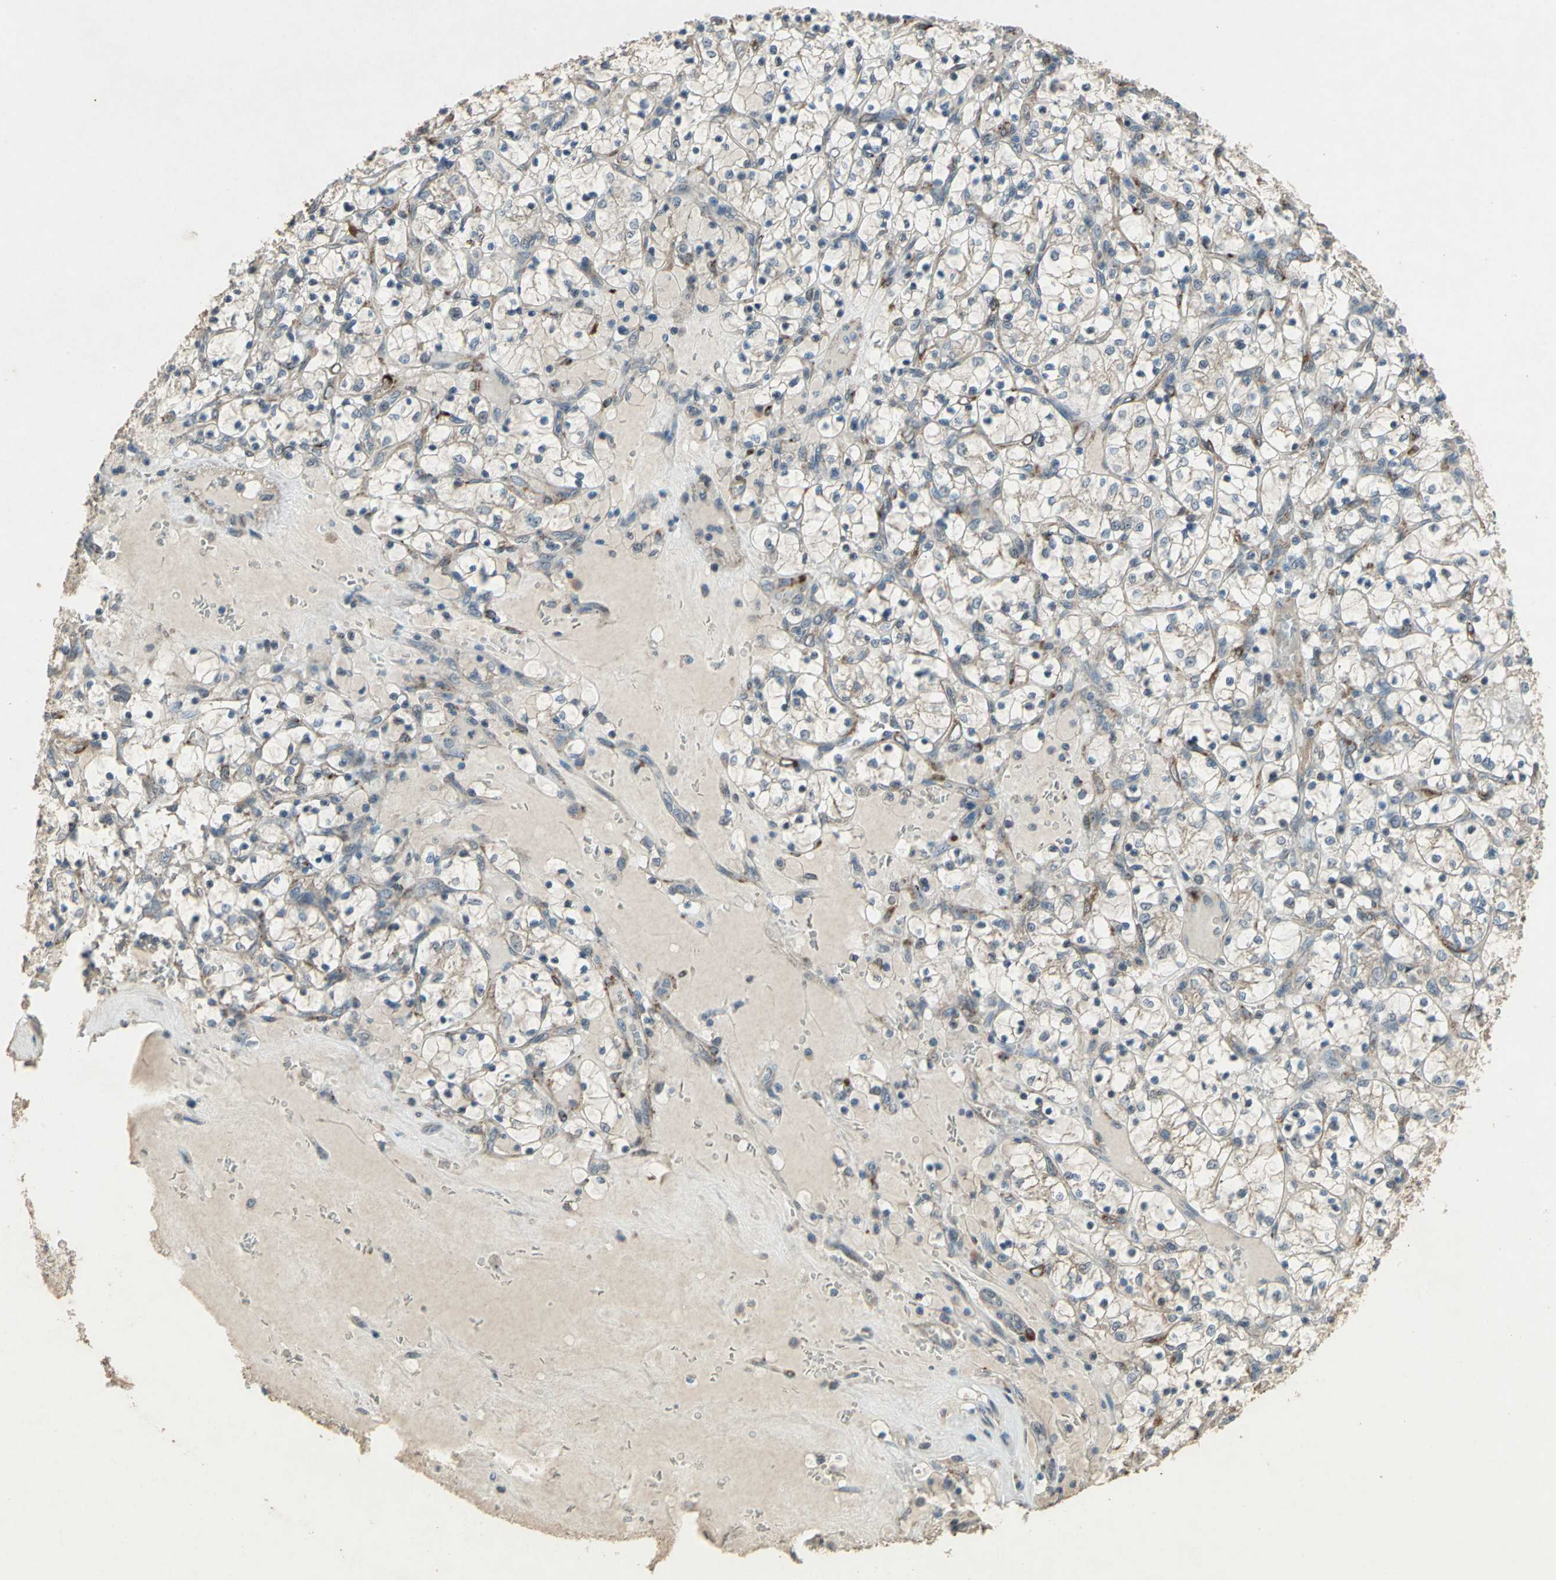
{"staining": {"intensity": "weak", "quantity": ">75%", "location": "cytoplasmic/membranous"}, "tissue": "renal cancer", "cell_type": "Tumor cells", "image_type": "cancer", "snomed": [{"axis": "morphology", "description": "Adenocarcinoma, NOS"}, {"axis": "topography", "description": "Kidney"}], "caption": "Renal cancer (adenocarcinoma) stained for a protein (brown) demonstrates weak cytoplasmic/membranous positive staining in approximately >75% of tumor cells.", "gene": "SEPTIN4", "patient": {"sex": "female", "age": 69}}